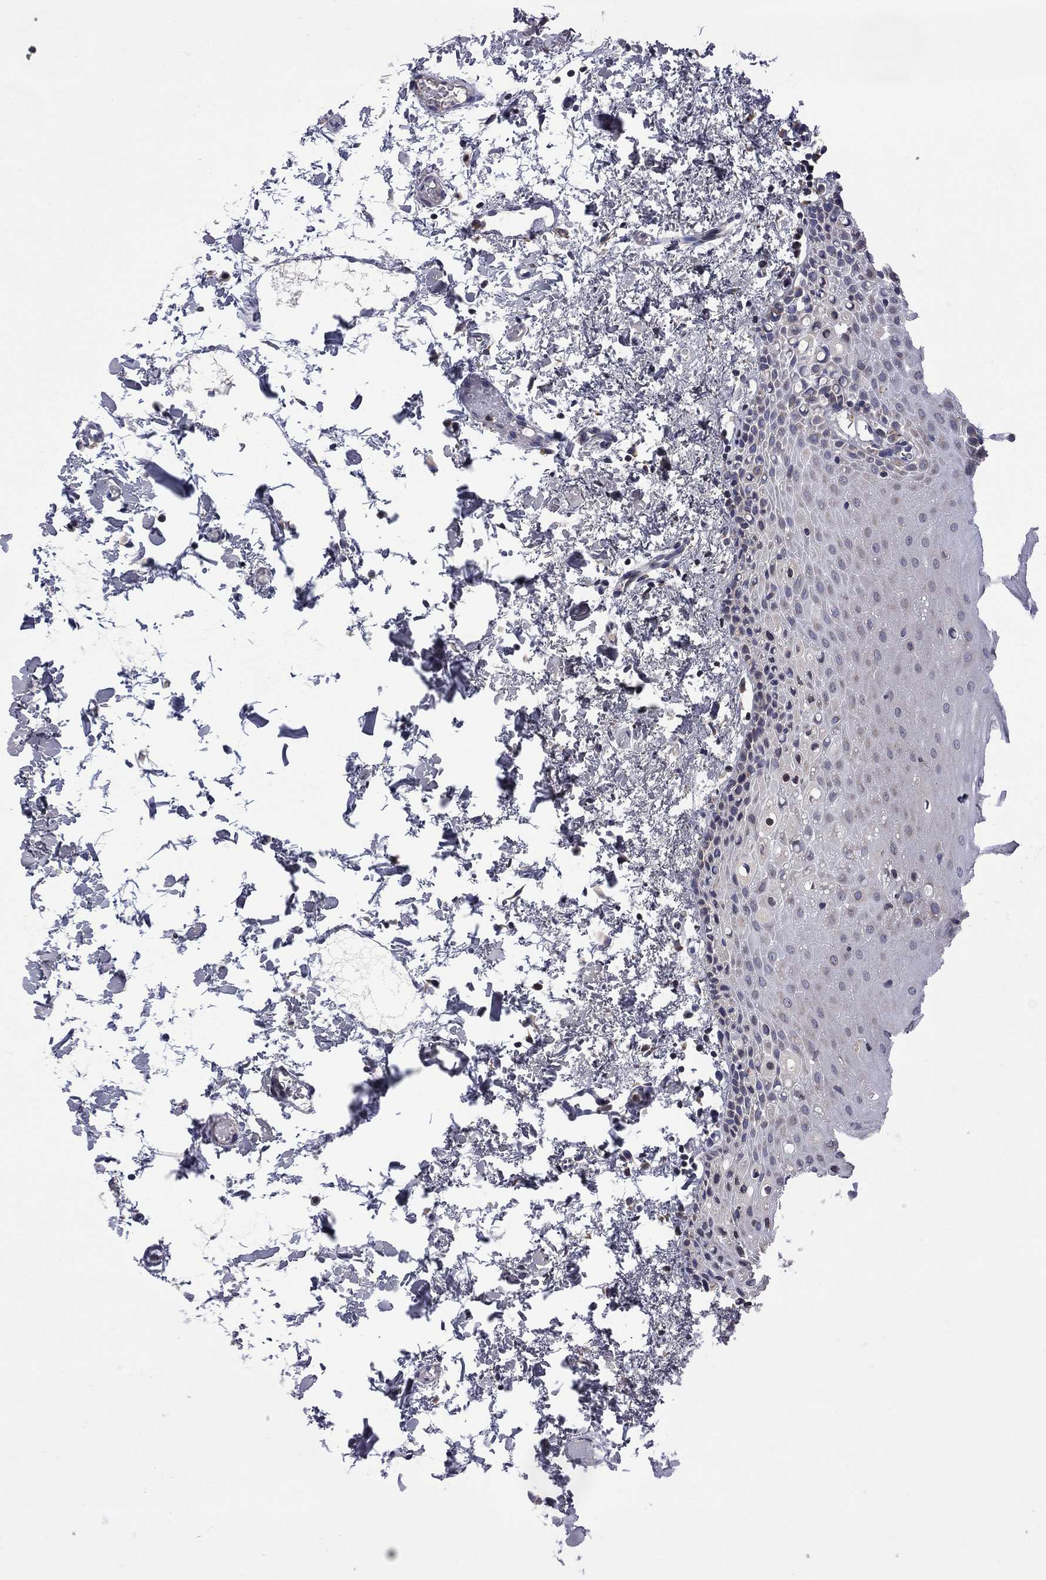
{"staining": {"intensity": "weak", "quantity": "<25%", "location": "cytoplasmic/membranous"}, "tissue": "oral mucosa", "cell_type": "Squamous epithelial cells", "image_type": "normal", "snomed": [{"axis": "morphology", "description": "Normal tissue, NOS"}, {"axis": "topography", "description": "Oral tissue"}], "caption": "This is an immunohistochemistry micrograph of benign oral mucosa. There is no expression in squamous epithelial cells.", "gene": "CNOT11", "patient": {"sex": "male", "age": 81}}